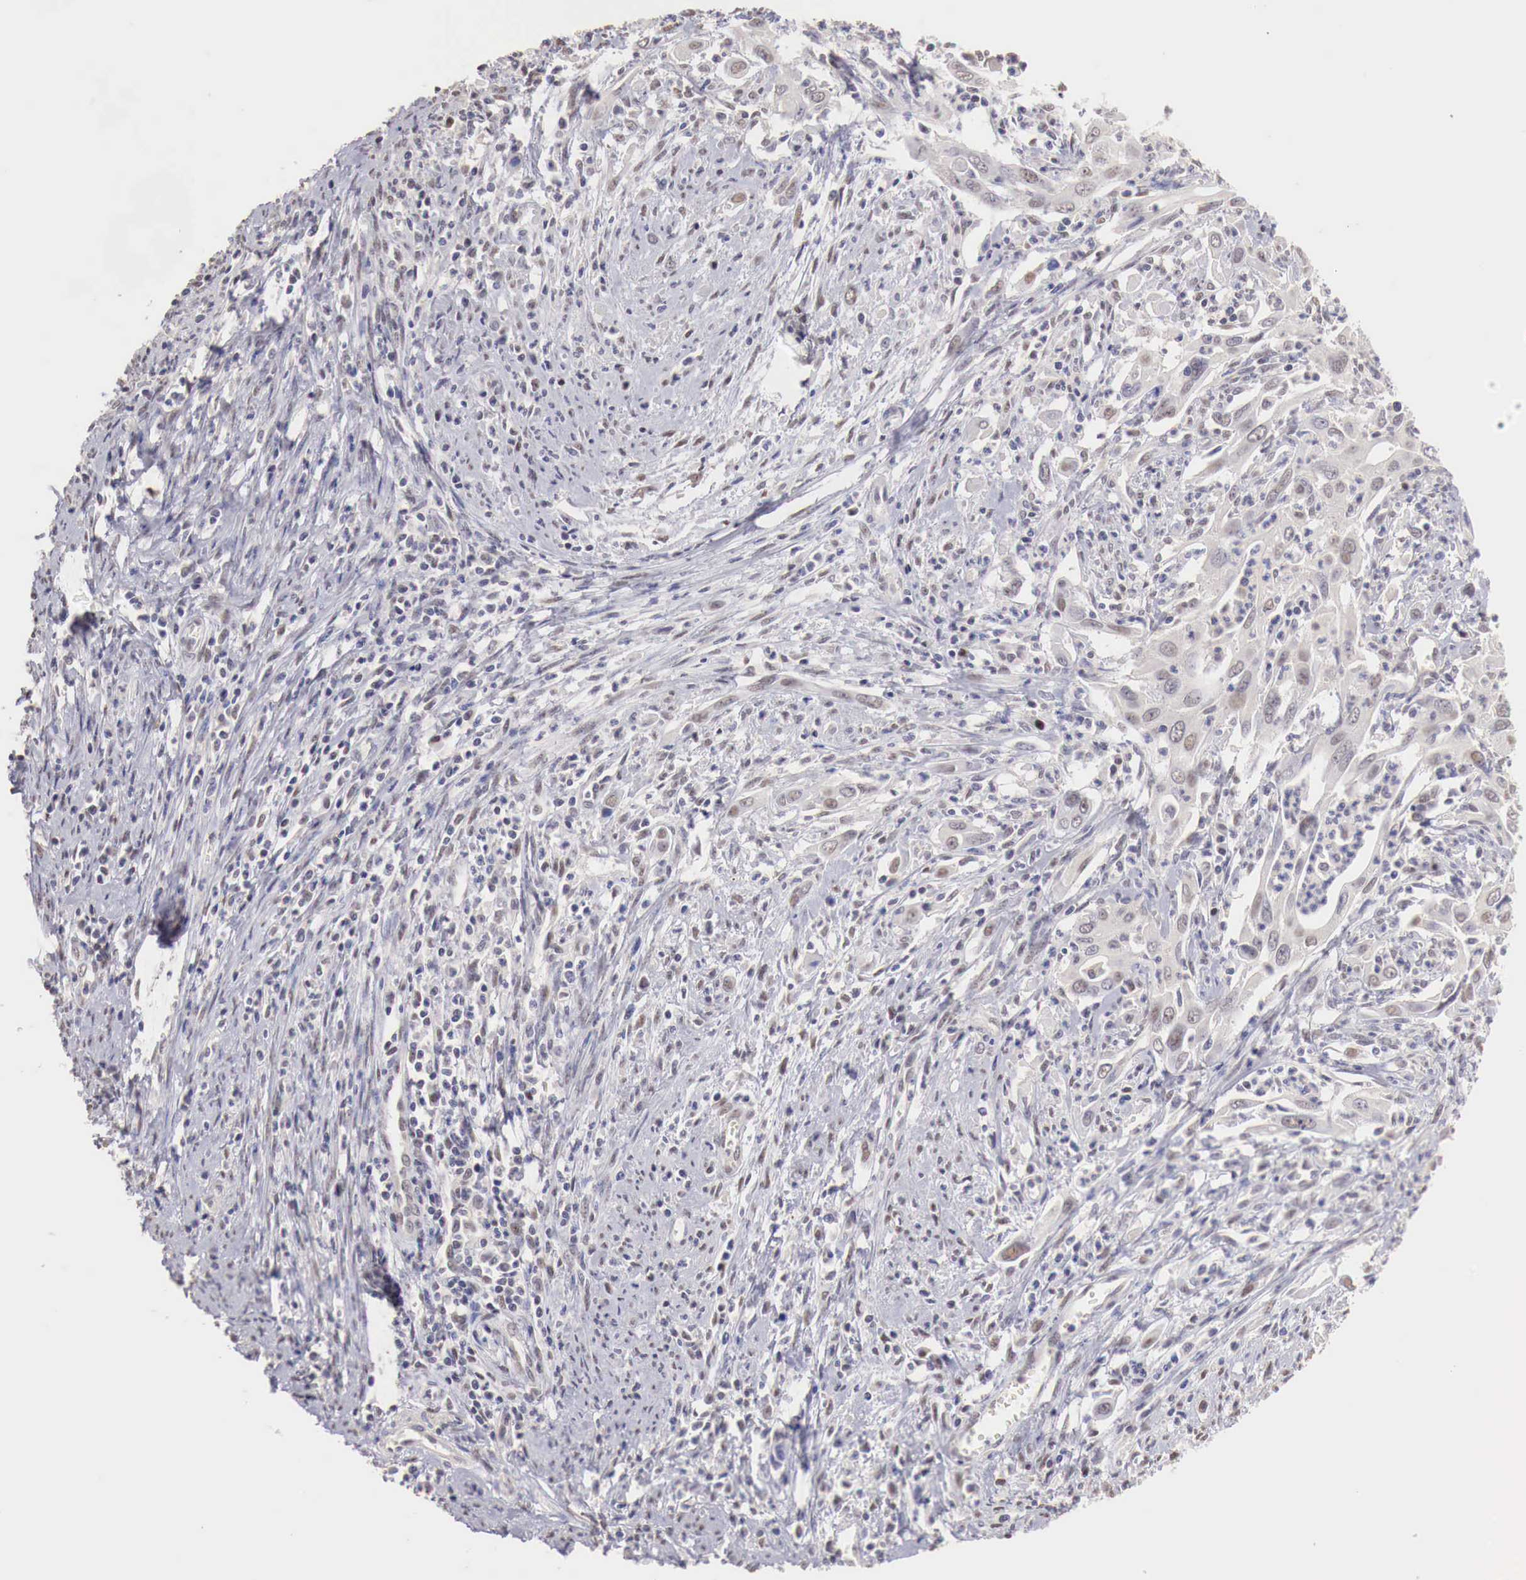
{"staining": {"intensity": "weak", "quantity": "<25%", "location": "nuclear"}, "tissue": "cervical cancer", "cell_type": "Tumor cells", "image_type": "cancer", "snomed": [{"axis": "morphology", "description": "Normal tissue, NOS"}, {"axis": "morphology", "description": "Adenocarcinoma, NOS"}, {"axis": "topography", "description": "Cervix"}], "caption": "Immunohistochemical staining of human adenocarcinoma (cervical) exhibits no significant expression in tumor cells.", "gene": "UBA1", "patient": {"sex": "female", "age": 34}}